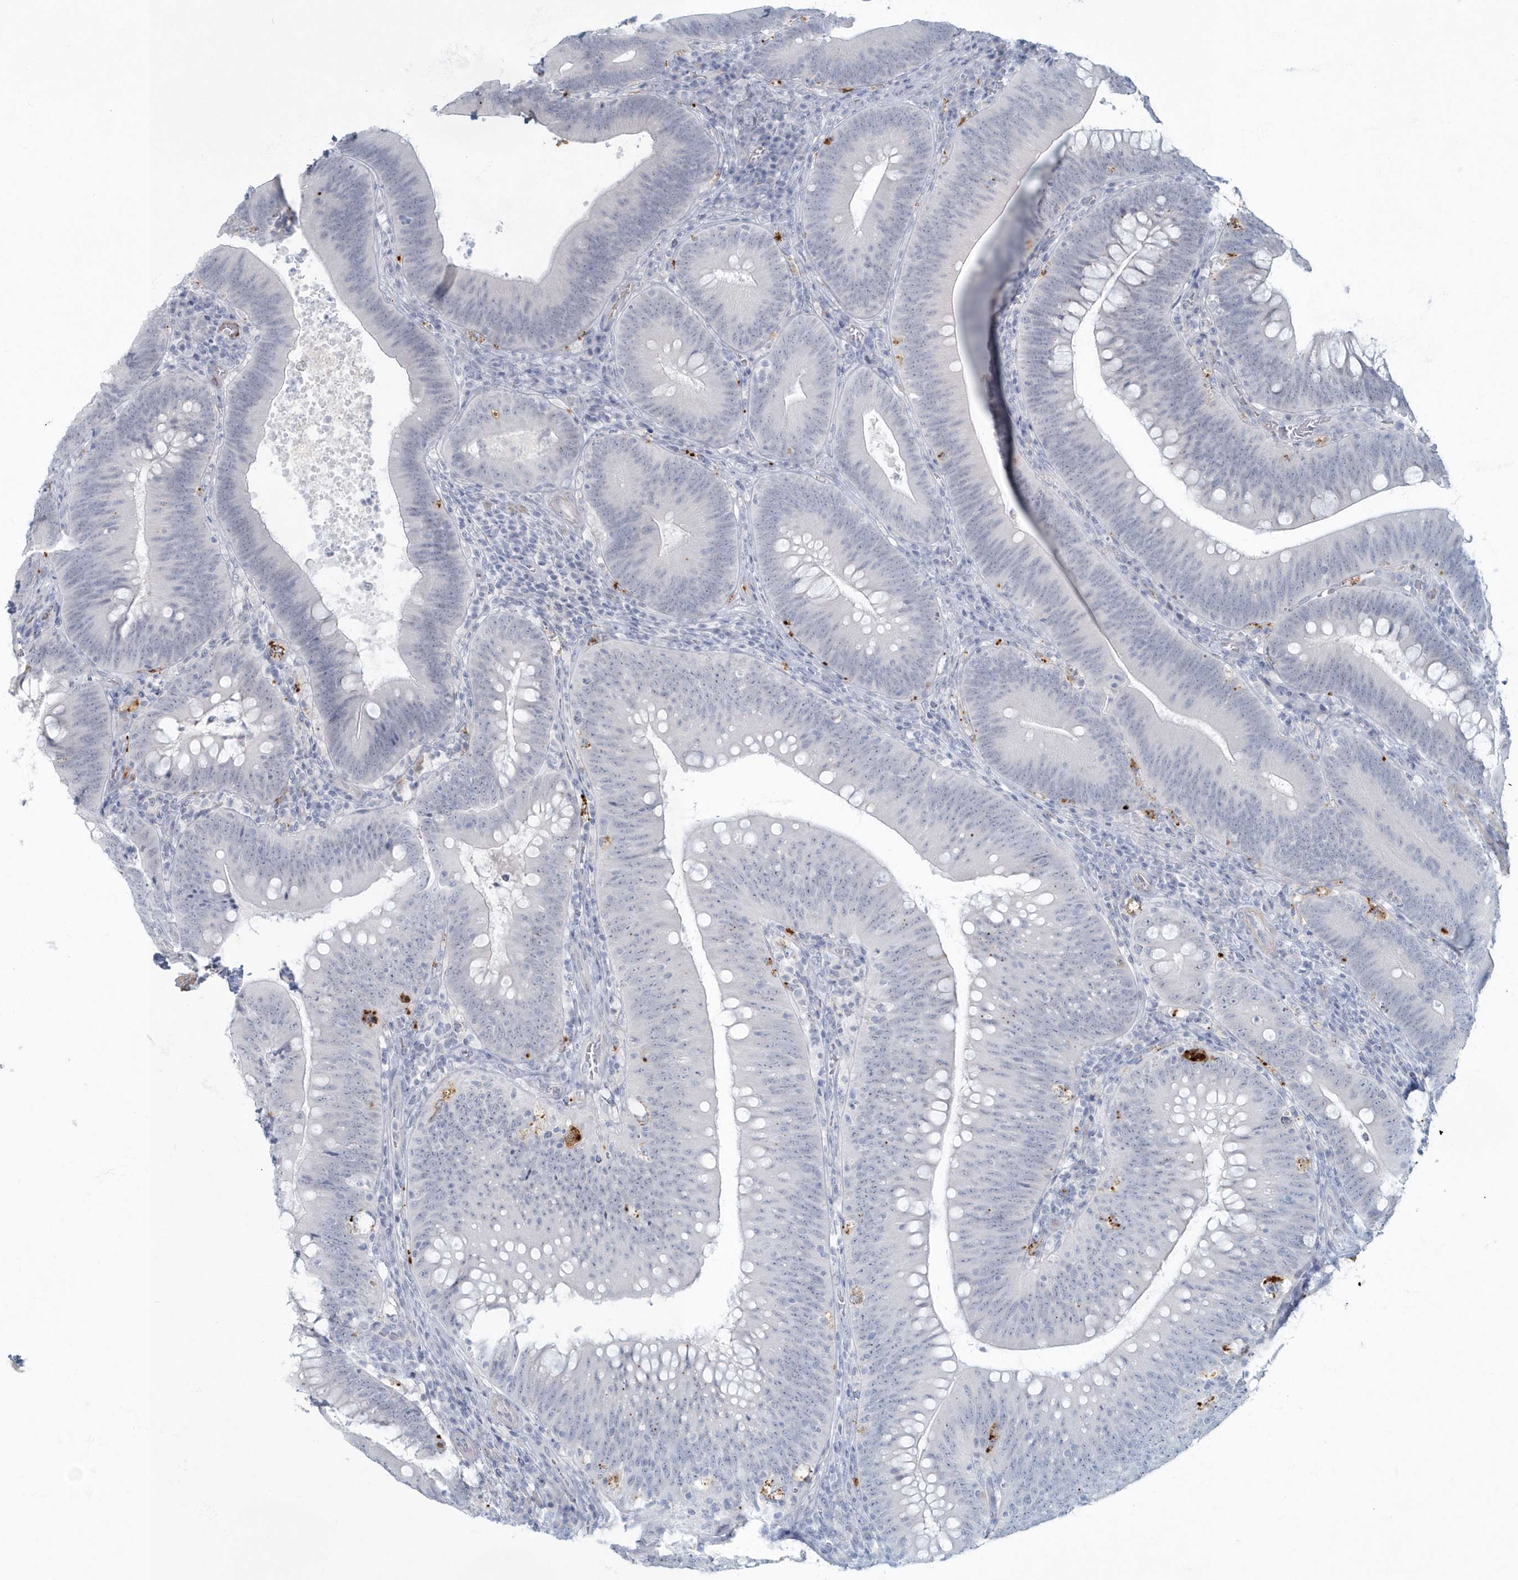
{"staining": {"intensity": "negative", "quantity": "none", "location": "none"}, "tissue": "colorectal cancer", "cell_type": "Tumor cells", "image_type": "cancer", "snomed": [{"axis": "morphology", "description": "Normal tissue, NOS"}, {"axis": "topography", "description": "Colon"}], "caption": "A photomicrograph of human colorectal cancer is negative for staining in tumor cells.", "gene": "MYOT", "patient": {"sex": "female", "age": 82}}